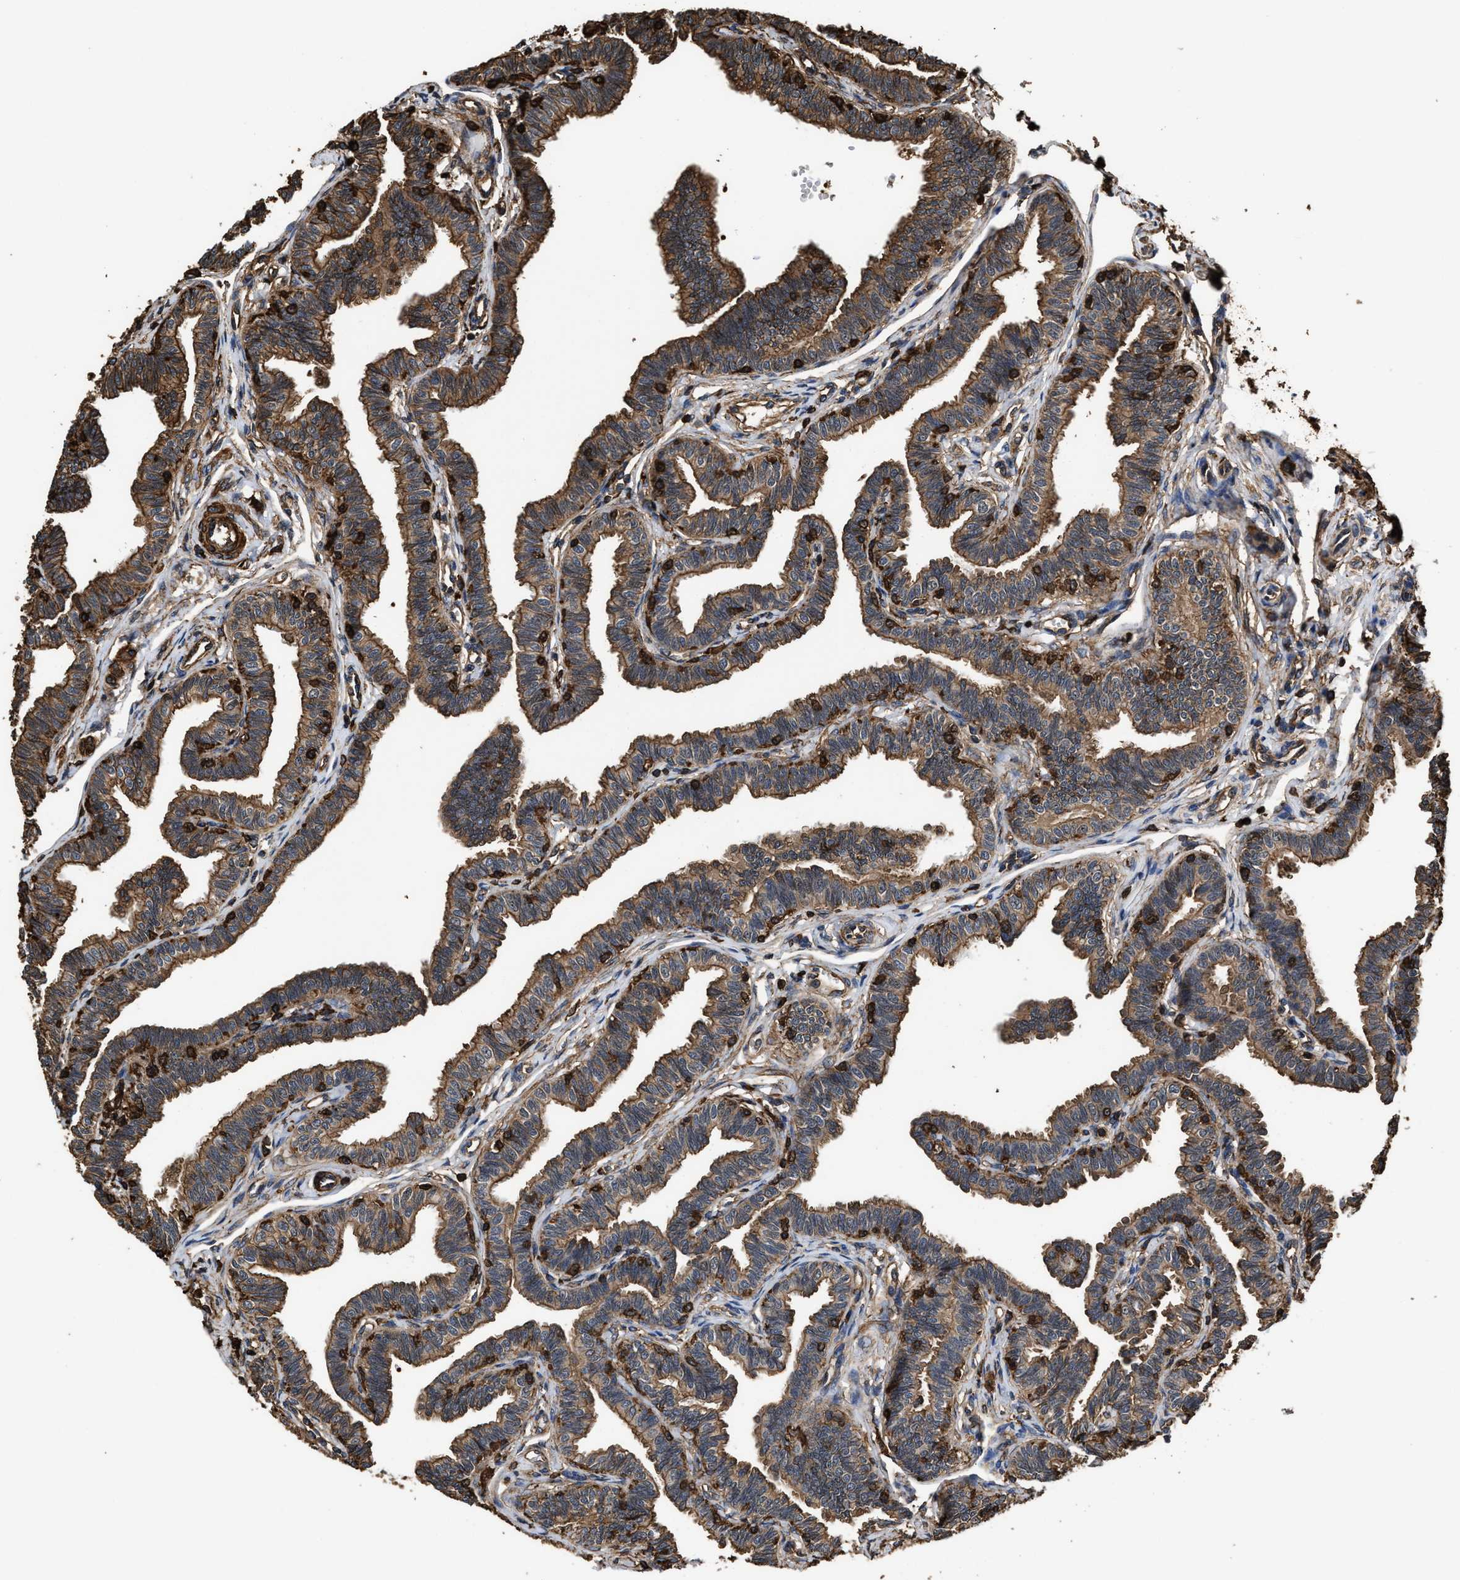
{"staining": {"intensity": "moderate", "quantity": ">75%", "location": "cytoplasmic/membranous"}, "tissue": "fallopian tube", "cell_type": "Glandular cells", "image_type": "normal", "snomed": [{"axis": "morphology", "description": "Normal tissue, NOS"}, {"axis": "topography", "description": "Fallopian tube"}, {"axis": "topography", "description": "Ovary"}], "caption": "High-magnification brightfield microscopy of benign fallopian tube stained with DAB (brown) and counterstained with hematoxylin (blue). glandular cells exhibit moderate cytoplasmic/membranous expression is identified in about>75% of cells.", "gene": "KBTBD2", "patient": {"sex": "female", "age": 23}}